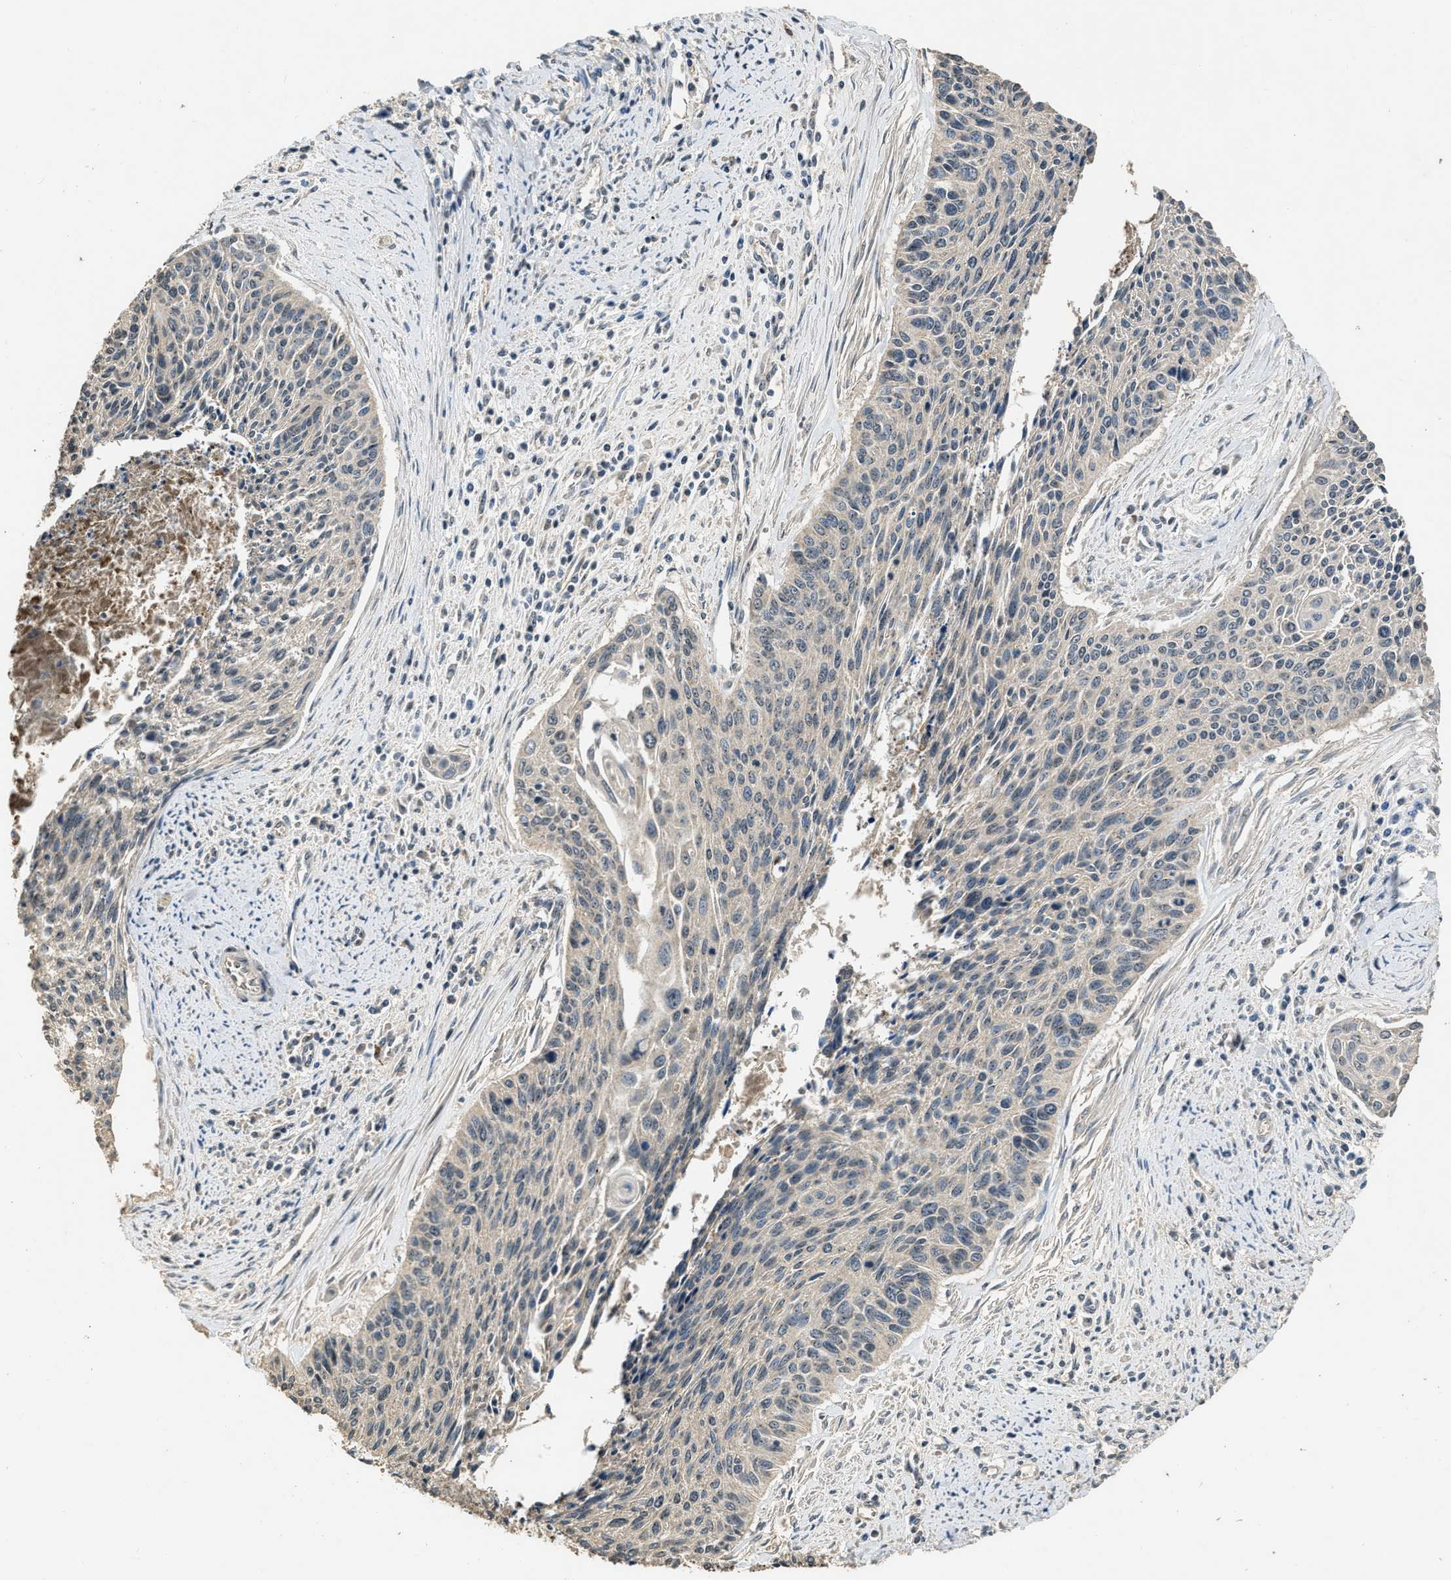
{"staining": {"intensity": "weak", "quantity": "<25%", "location": "cytoplasmic/membranous"}, "tissue": "cervical cancer", "cell_type": "Tumor cells", "image_type": "cancer", "snomed": [{"axis": "morphology", "description": "Squamous cell carcinoma, NOS"}, {"axis": "topography", "description": "Cervix"}], "caption": "This is an immunohistochemistry histopathology image of squamous cell carcinoma (cervical). There is no expression in tumor cells.", "gene": "DENND6B", "patient": {"sex": "female", "age": 55}}